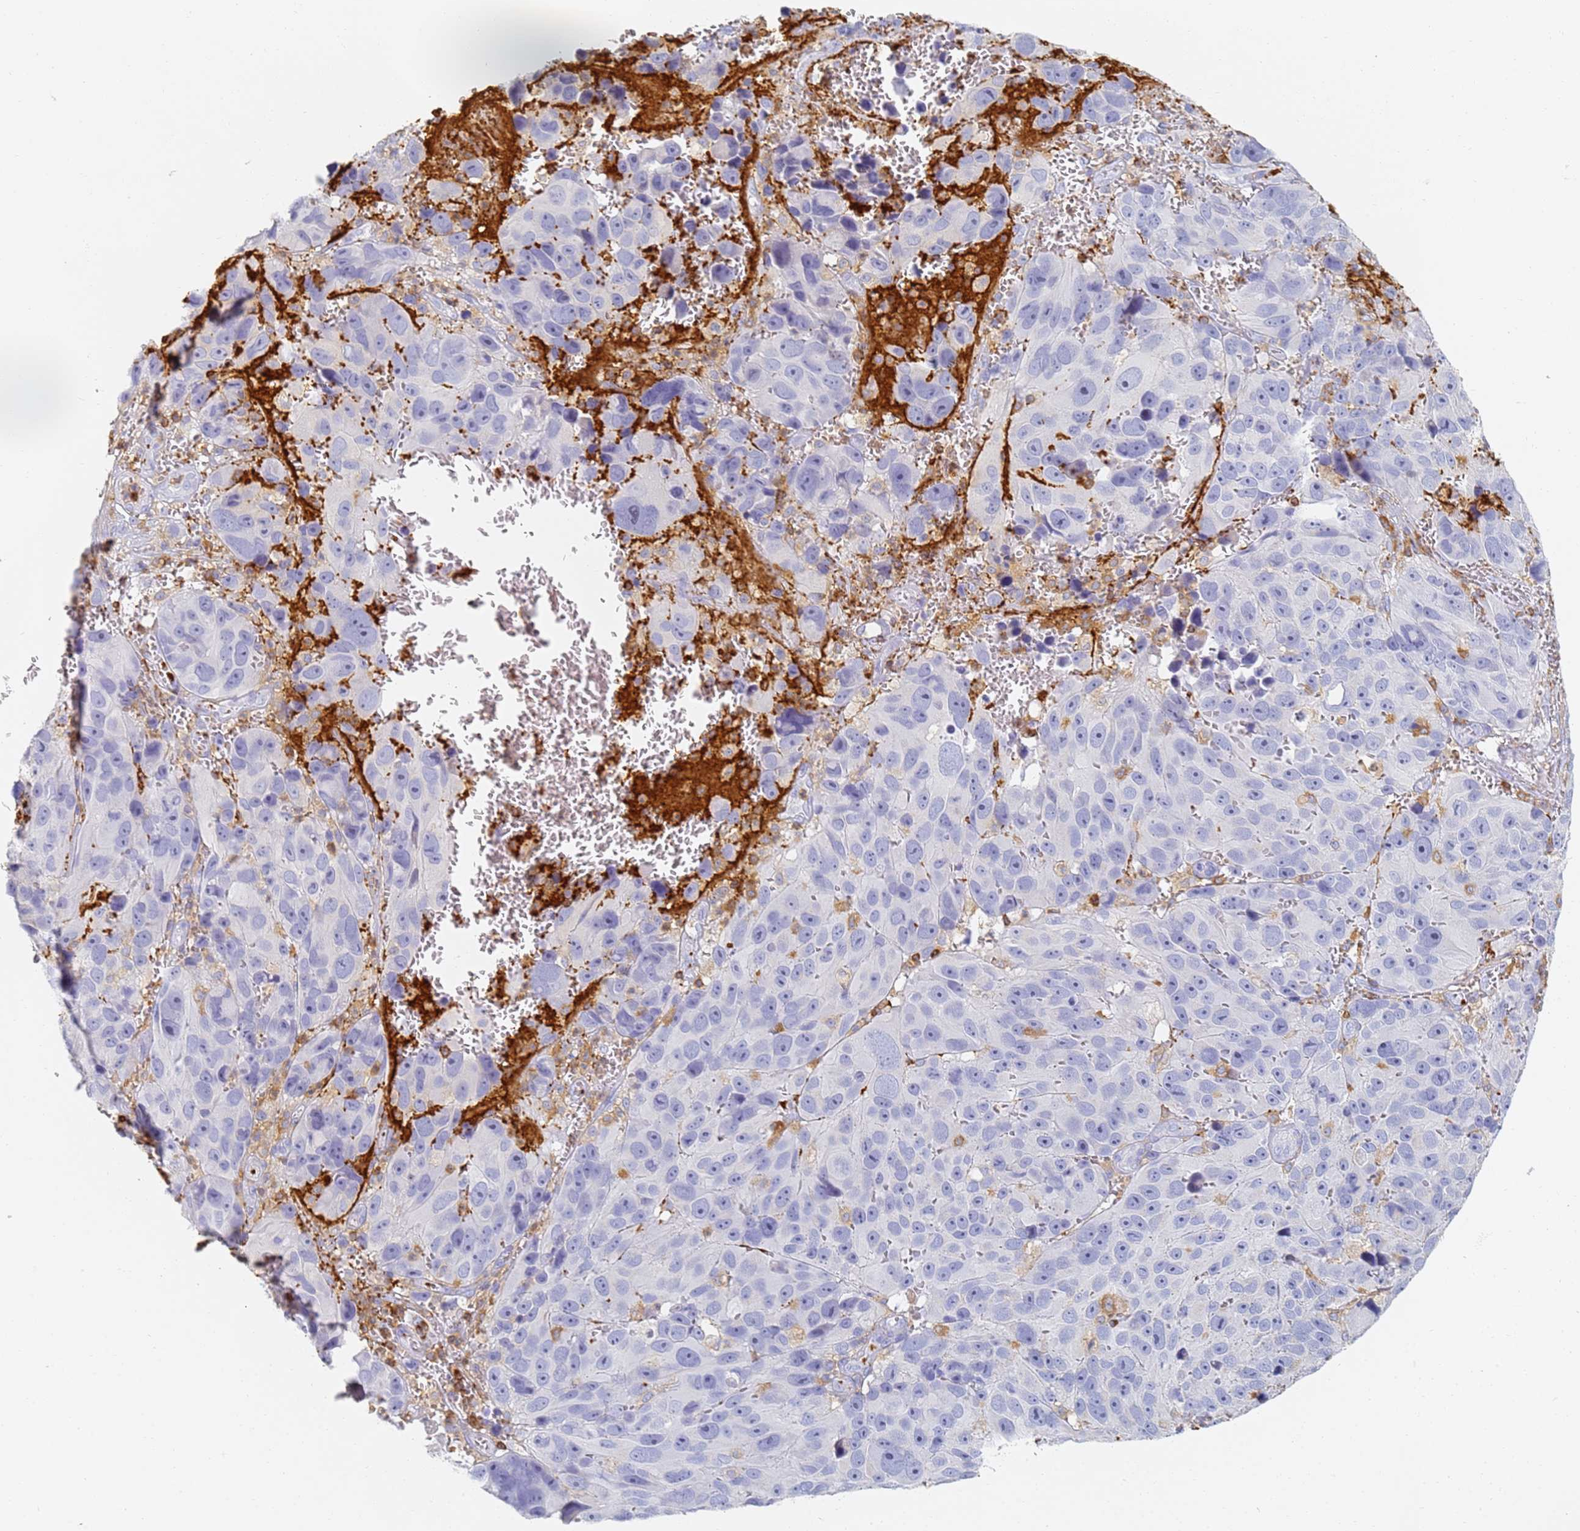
{"staining": {"intensity": "negative", "quantity": "none", "location": "none"}, "tissue": "melanoma", "cell_type": "Tumor cells", "image_type": "cancer", "snomed": [{"axis": "morphology", "description": "Malignant melanoma, NOS"}, {"axis": "topography", "description": "Skin"}], "caption": "Immunohistochemistry micrograph of neoplastic tissue: human melanoma stained with DAB demonstrates no significant protein expression in tumor cells.", "gene": "BIN2", "patient": {"sex": "male", "age": 84}}